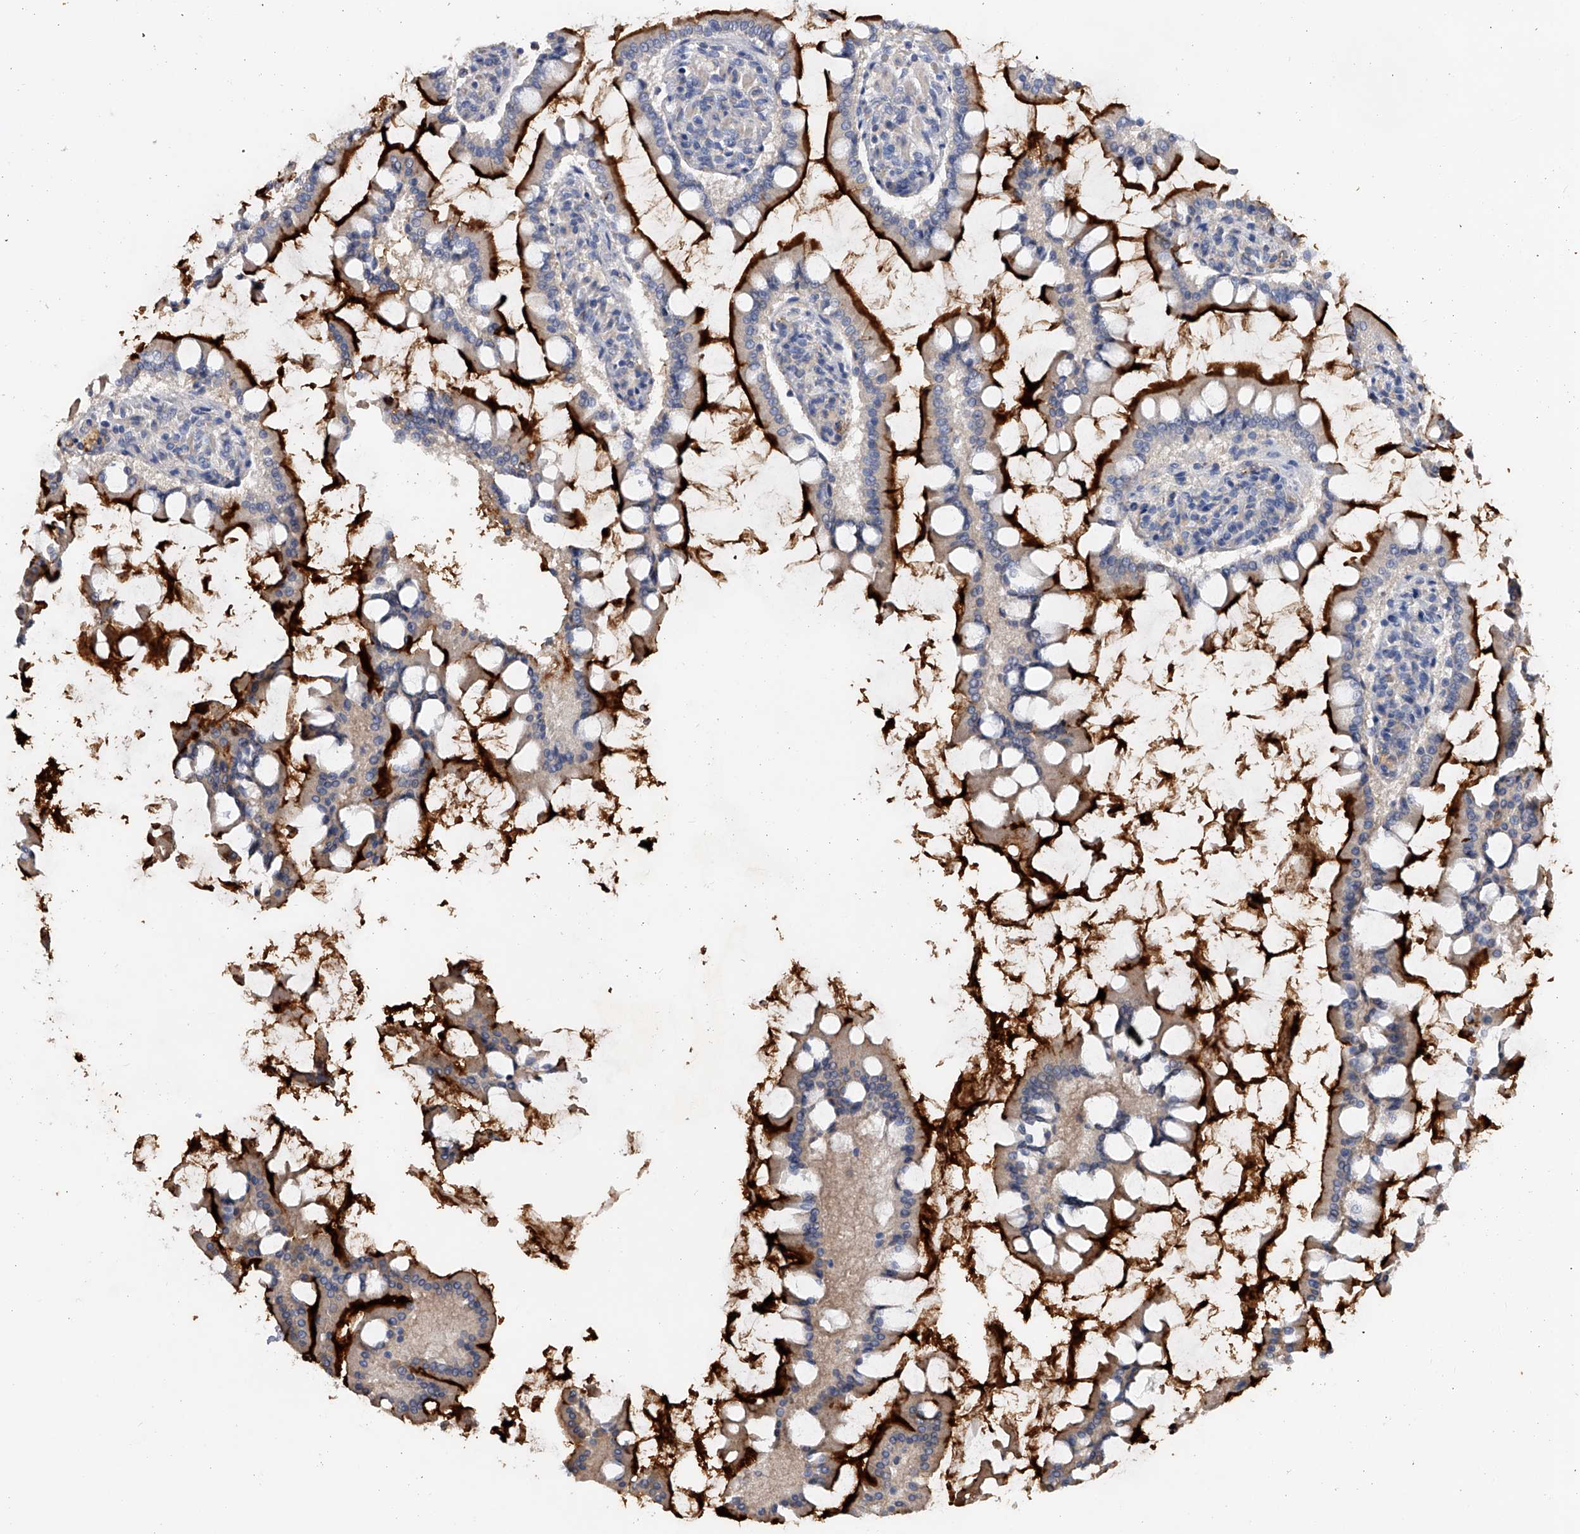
{"staining": {"intensity": "strong", "quantity": "<25%", "location": "cytoplasmic/membranous"}, "tissue": "small intestine", "cell_type": "Glandular cells", "image_type": "normal", "snomed": [{"axis": "morphology", "description": "Normal tissue, NOS"}, {"axis": "topography", "description": "Small intestine"}], "caption": "DAB (3,3'-diaminobenzidine) immunohistochemical staining of normal human small intestine exhibits strong cytoplasmic/membranous protein staining in approximately <25% of glandular cells. The staining was performed using DAB, with brown indicating positive protein expression. Nuclei are stained blue with hematoxylin.", "gene": "RWDD2A", "patient": {"sex": "male", "age": 41}}